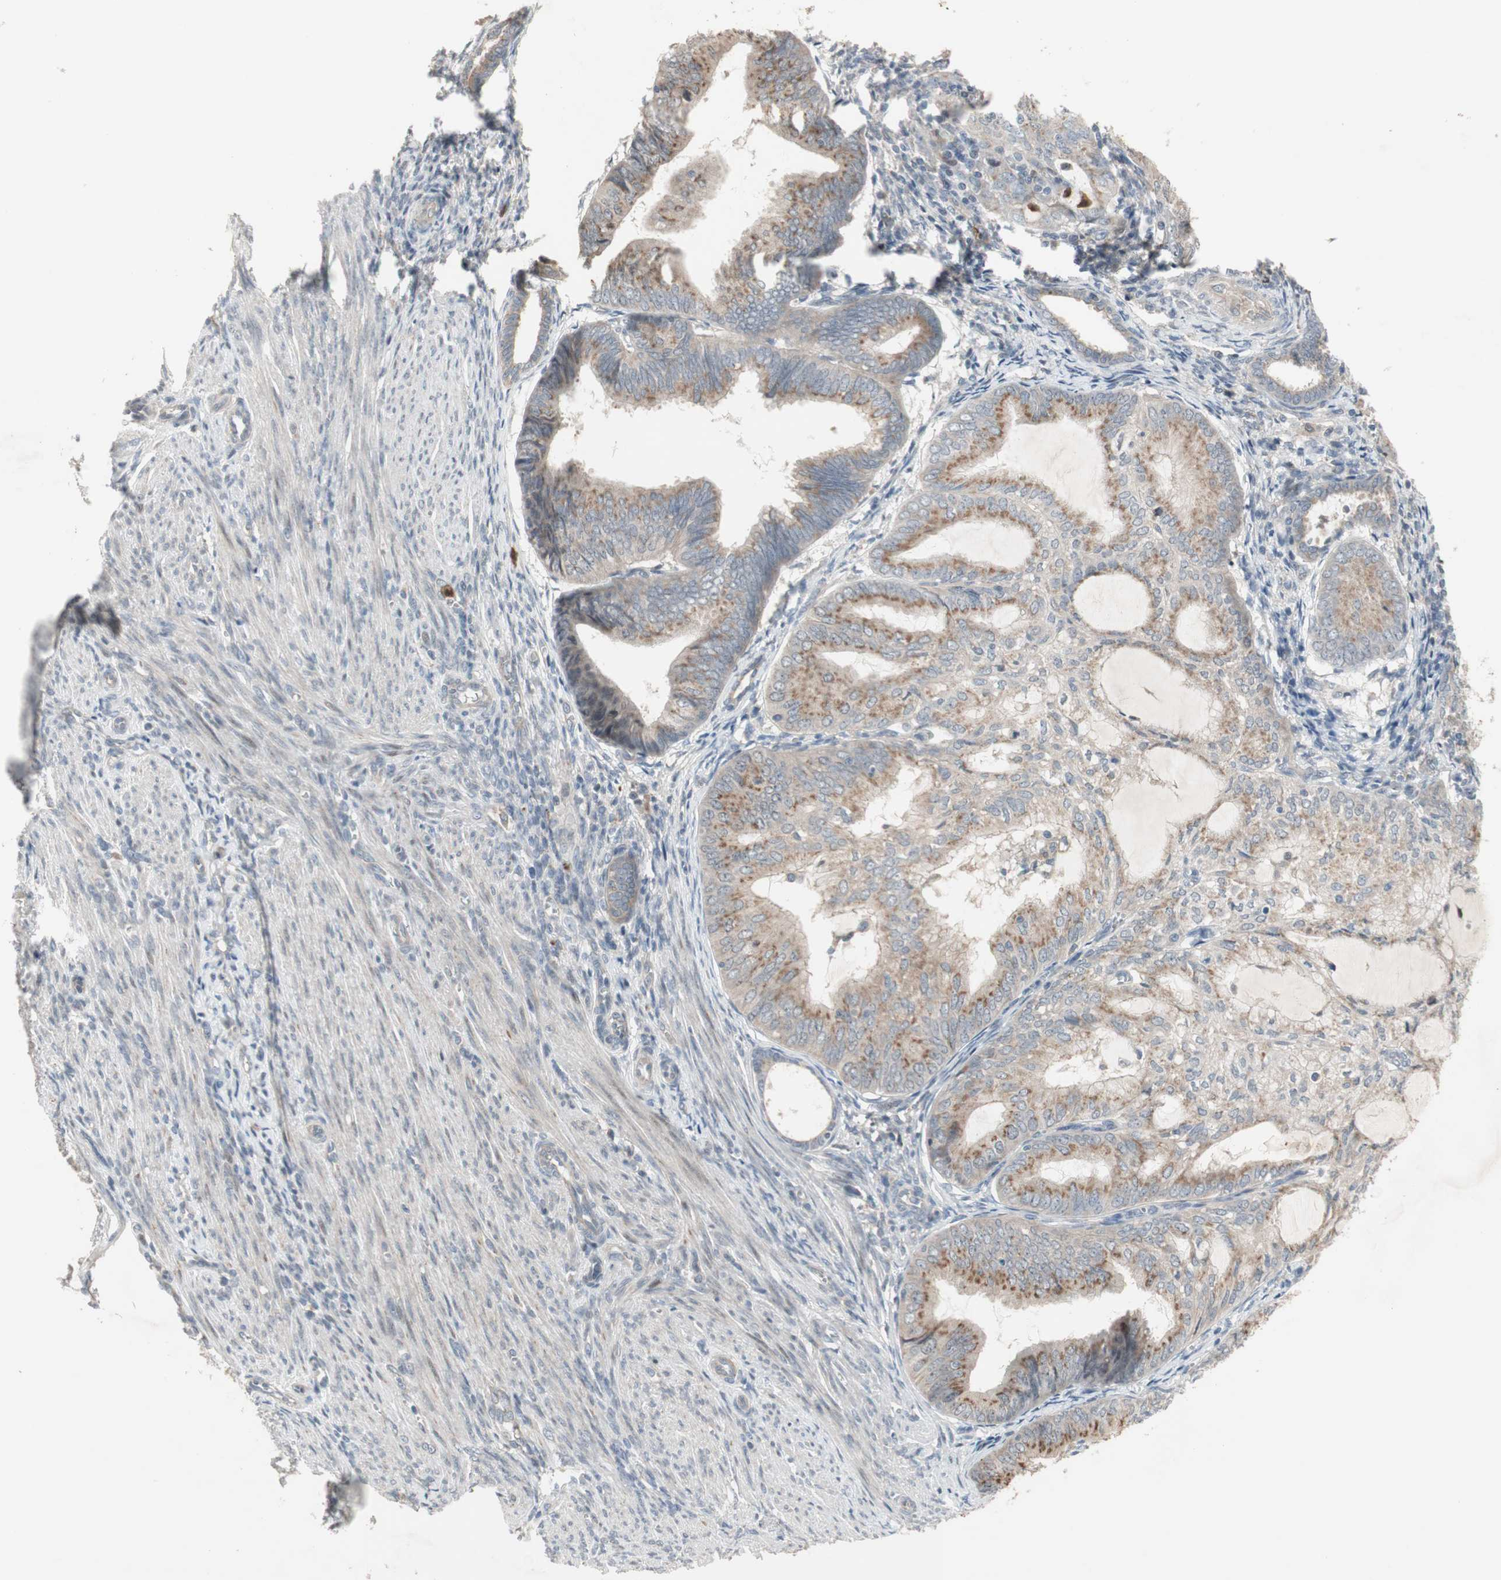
{"staining": {"intensity": "weak", "quantity": "25%-75%", "location": "cytoplasmic/membranous"}, "tissue": "endometrial cancer", "cell_type": "Tumor cells", "image_type": "cancer", "snomed": [{"axis": "morphology", "description": "Adenocarcinoma, NOS"}, {"axis": "topography", "description": "Endometrium"}], "caption": "Tumor cells demonstrate low levels of weak cytoplasmic/membranous expression in about 25%-75% of cells in endometrial cancer (adenocarcinoma).", "gene": "SNX4", "patient": {"sex": "female", "age": 81}}